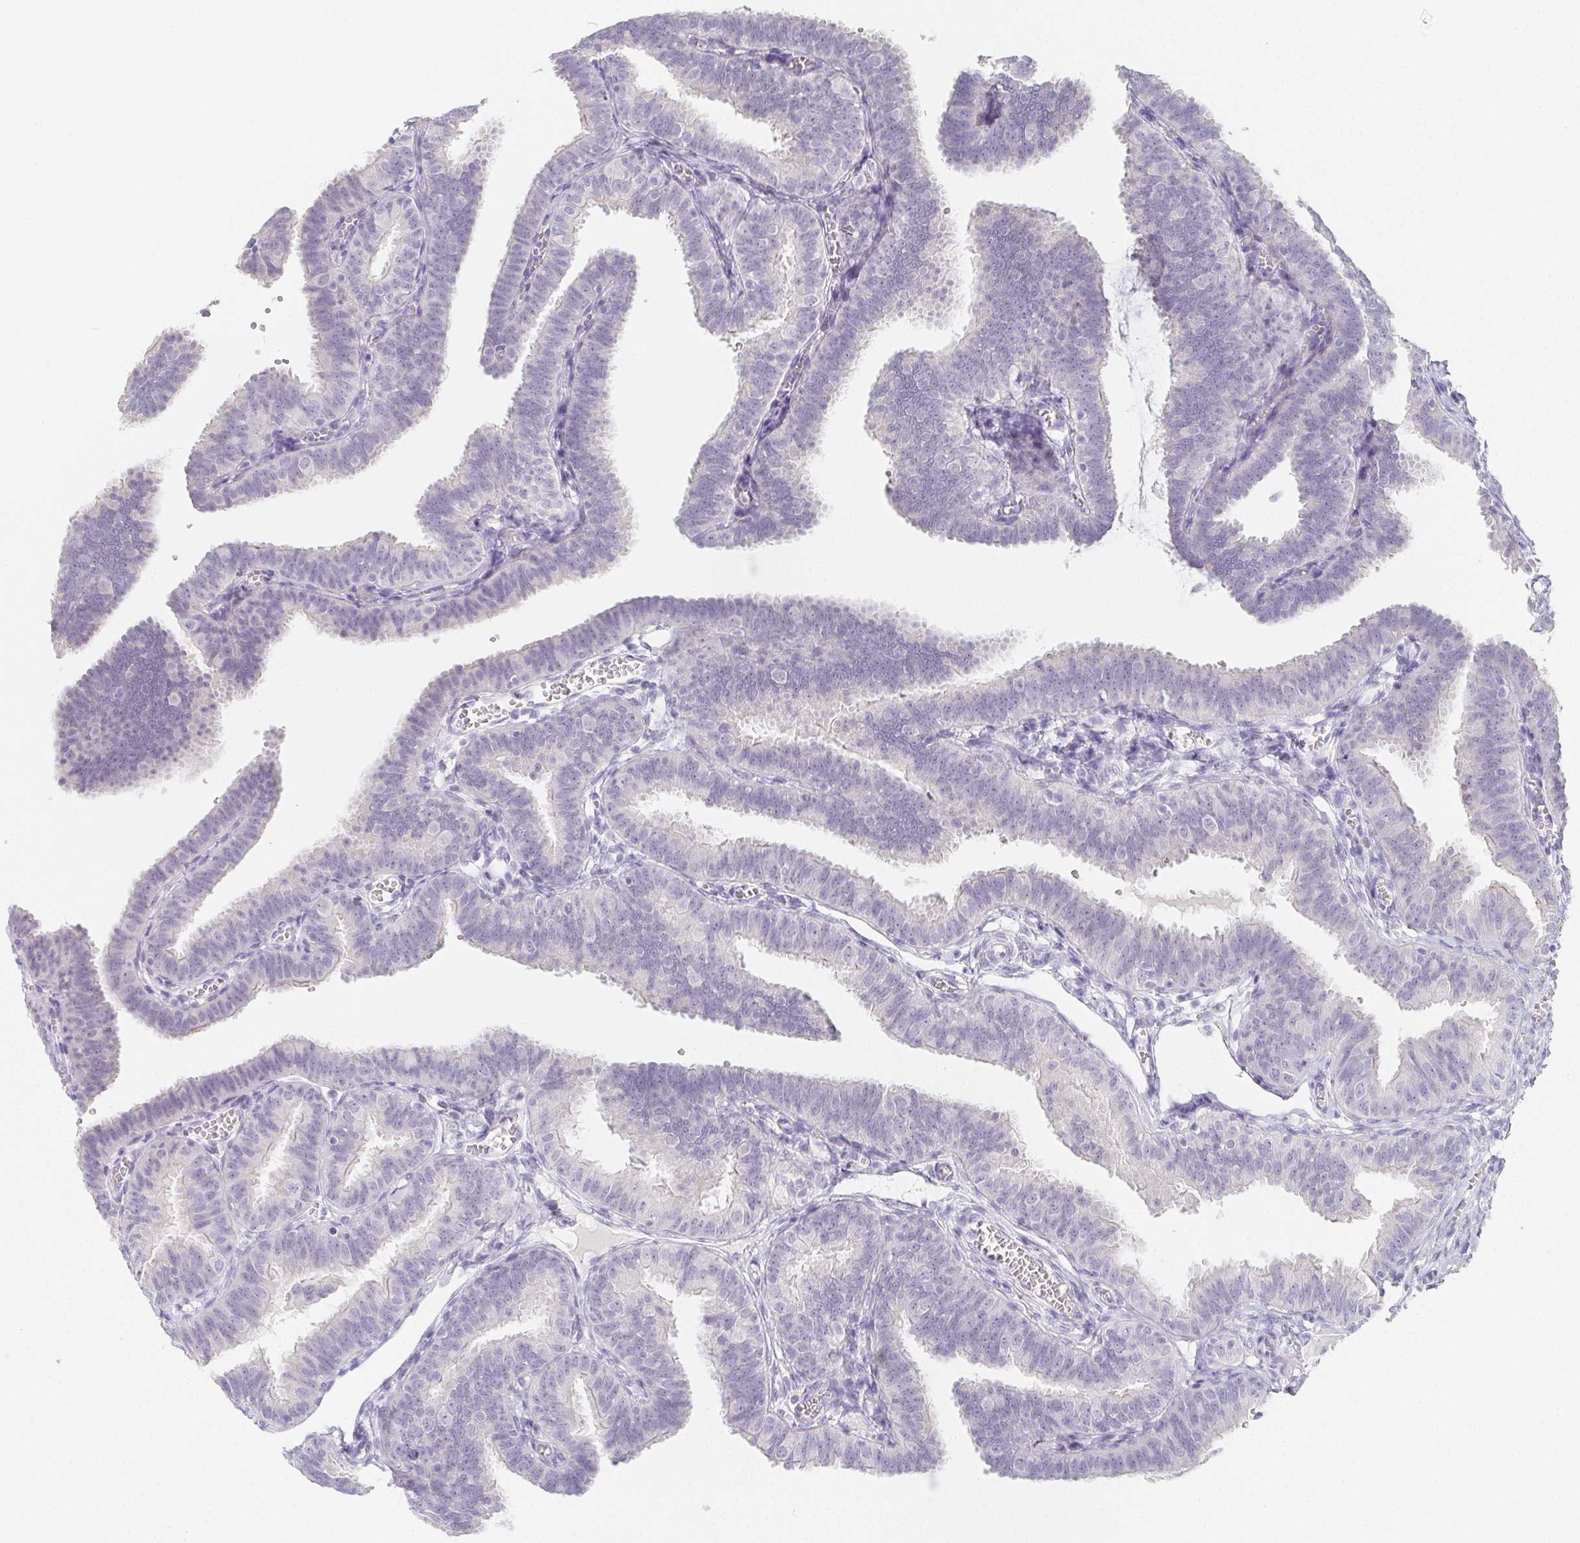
{"staining": {"intensity": "negative", "quantity": "none", "location": "none"}, "tissue": "fallopian tube", "cell_type": "Glandular cells", "image_type": "normal", "snomed": [{"axis": "morphology", "description": "Normal tissue, NOS"}, {"axis": "topography", "description": "Fallopian tube"}], "caption": "This histopathology image is of normal fallopian tube stained with immunohistochemistry (IHC) to label a protein in brown with the nuclei are counter-stained blue. There is no positivity in glandular cells. Brightfield microscopy of IHC stained with DAB (brown) and hematoxylin (blue), captured at high magnification.", "gene": "GLIPR1L1", "patient": {"sex": "female", "age": 25}}